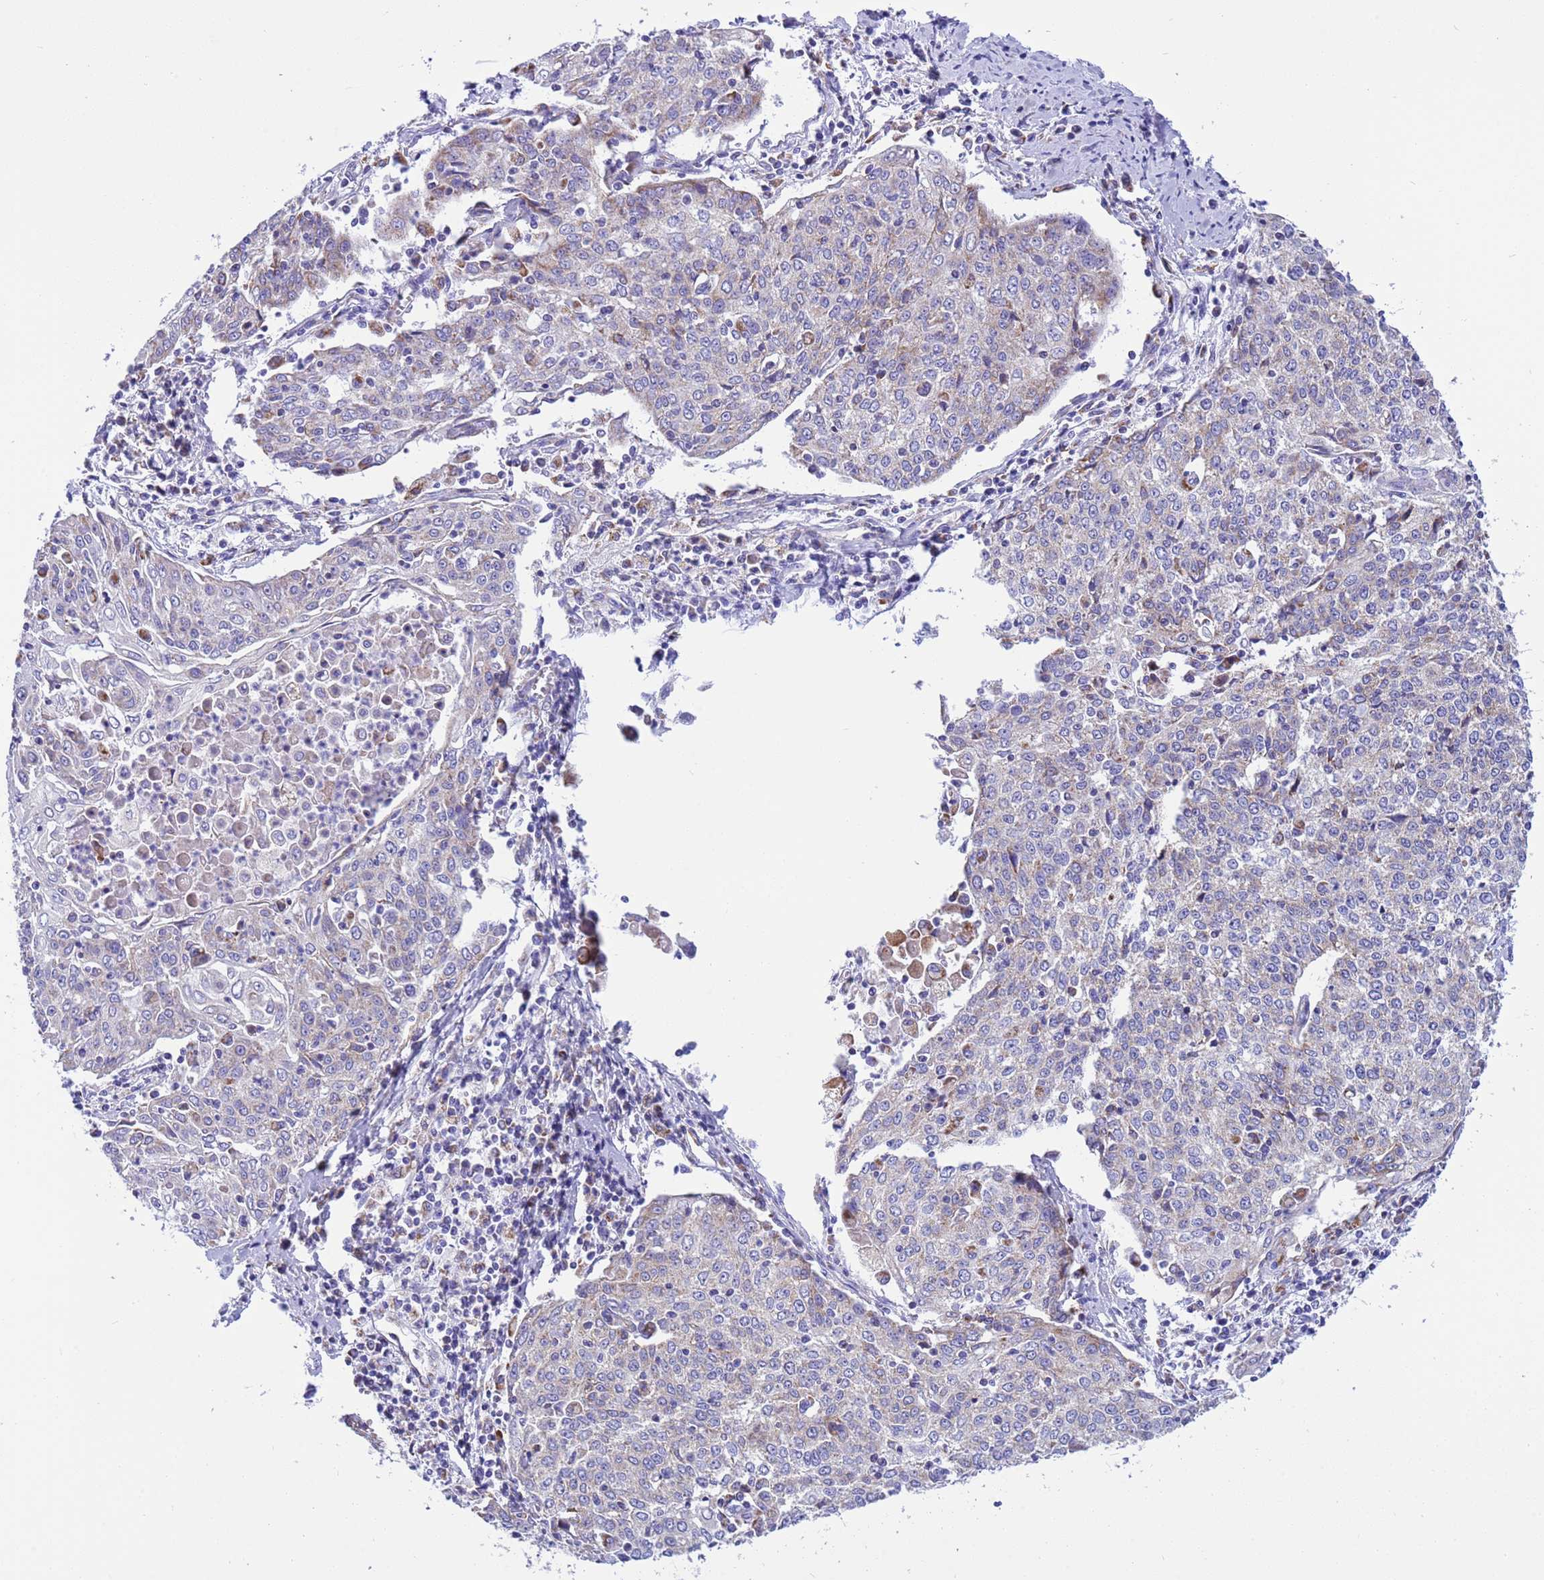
{"staining": {"intensity": "weak", "quantity": "<25%", "location": "cytoplasmic/membranous"}, "tissue": "cervical cancer", "cell_type": "Tumor cells", "image_type": "cancer", "snomed": [{"axis": "morphology", "description": "Squamous cell carcinoma, NOS"}, {"axis": "topography", "description": "Cervix"}], "caption": "This is an immunohistochemistry (IHC) micrograph of human cervical cancer (squamous cell carcinoma). There is no positivity in tumor cells.", "gene": "CCDC191", "patient": {"sex": "female", "age": 48}}